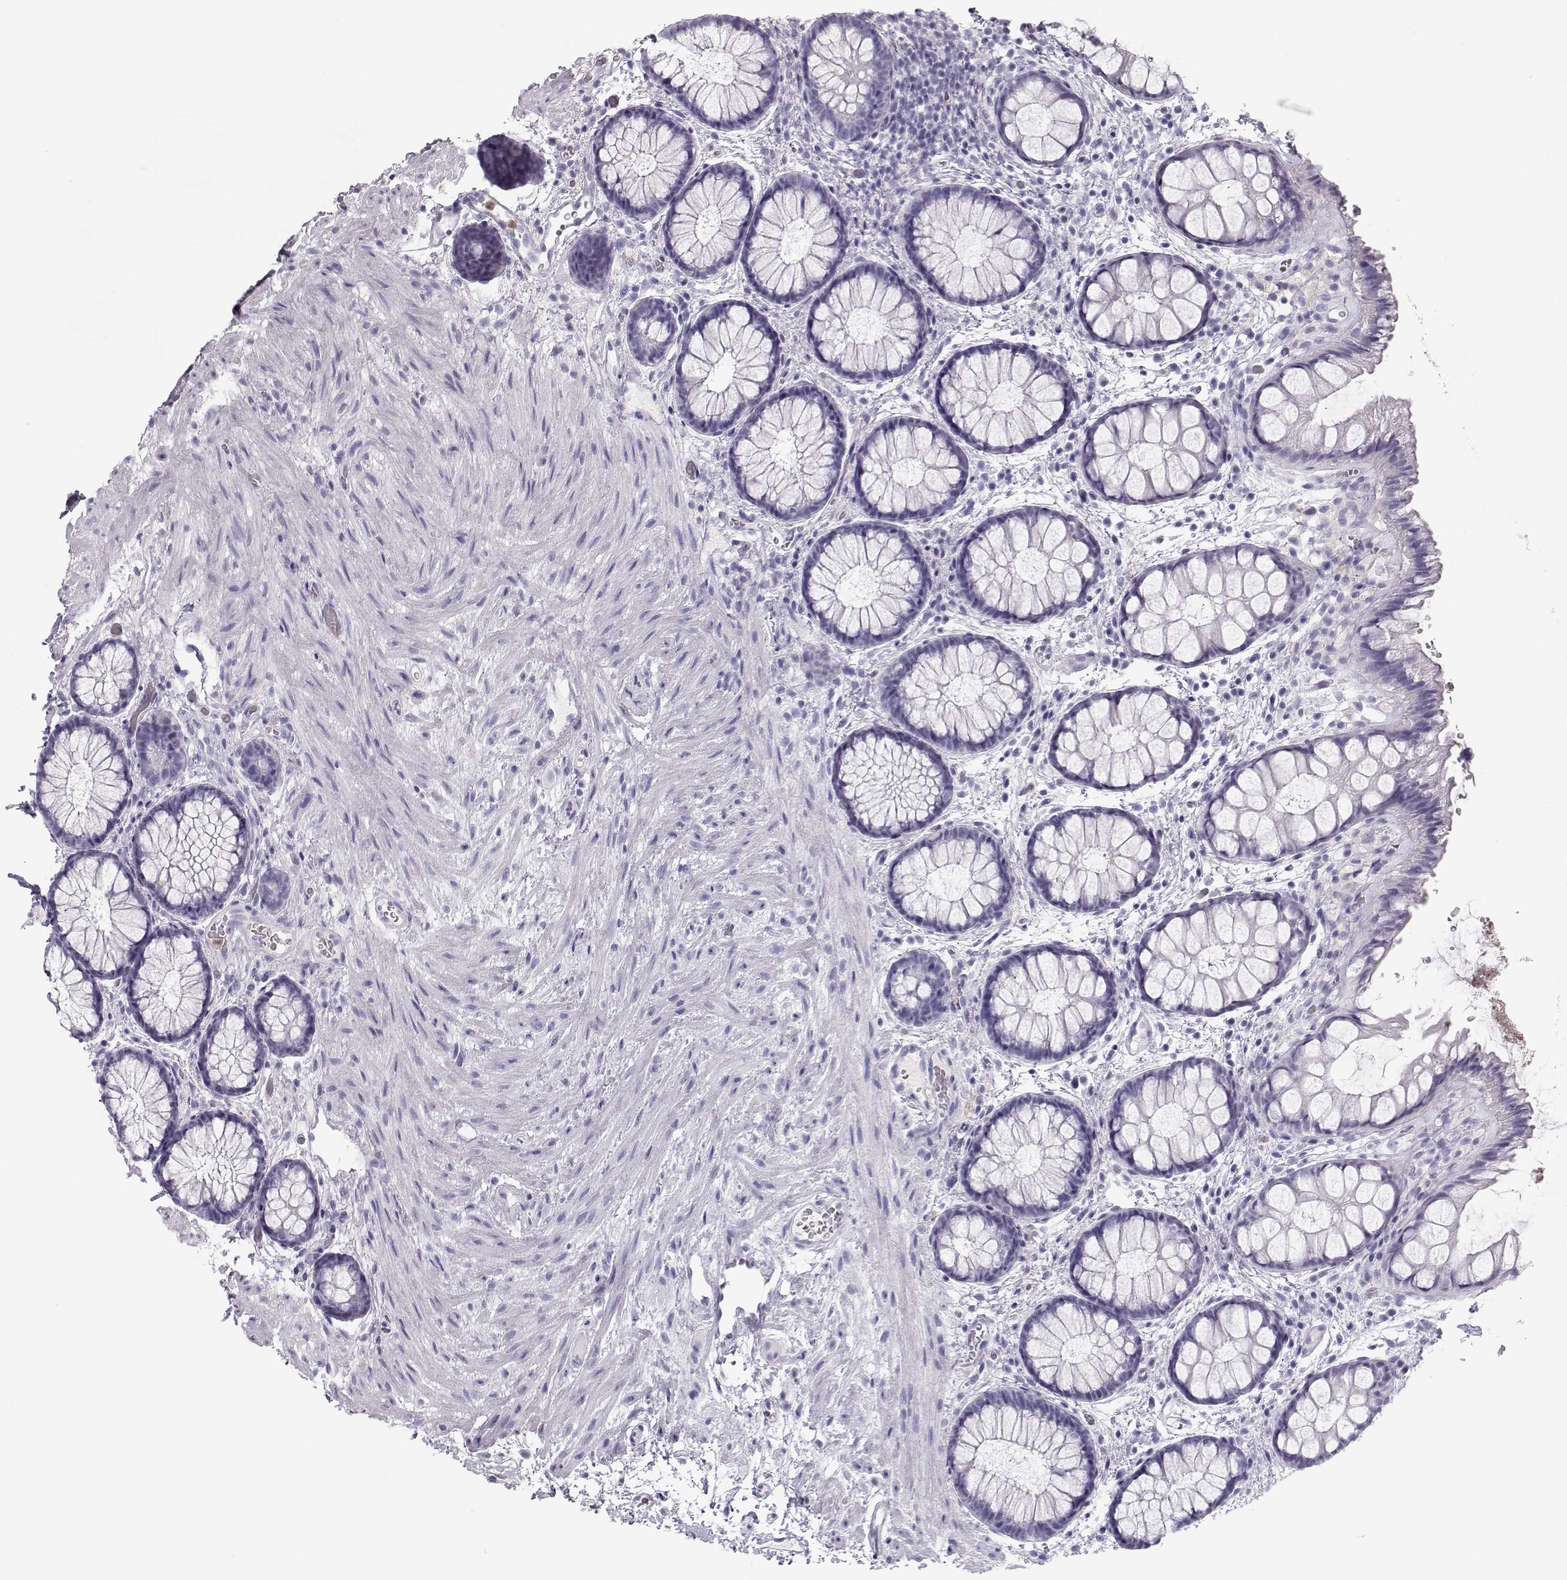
{"staining": {"intensity": "negative", "quantity": "none", "location": "none"}, "tissue": "rectum", "cell_type": "Glandular cells", "image_type": "normal", "snomed": [{"axis": "morphology", "description": "Normal tissue, NOS"}, {"axis": "topography", "description": "Rectum"}], "caption": "An image of rectum stained for a protein exhibits no brown staining in glandular cells.", "gene": "MIP", "patient": {"sex": "female", "age": 62}}